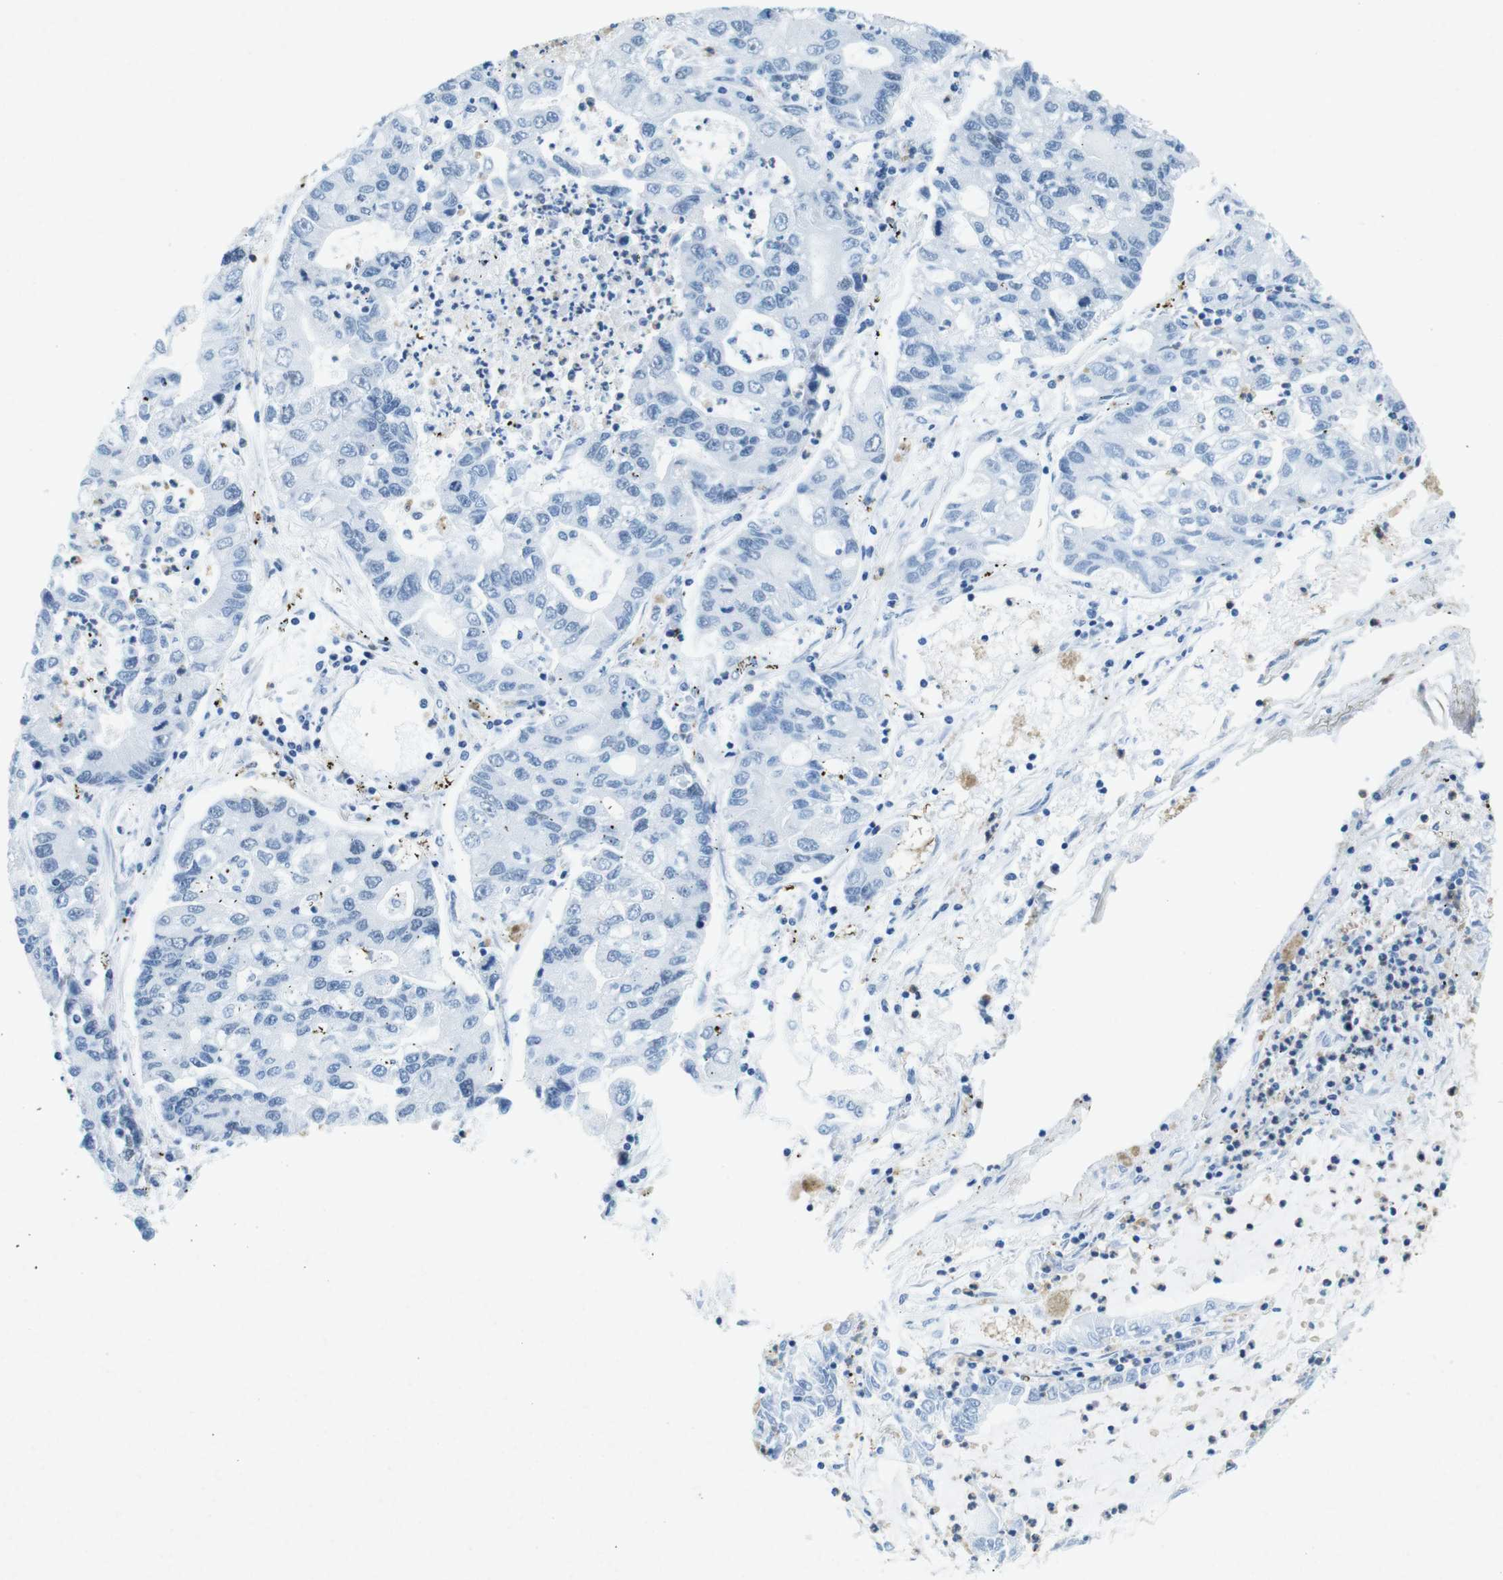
{"staining": {"intensity": "negative", "quantity": "none", "location": "none"}, "tissue": "lung cancer", "cell_type": "Tumor cells", "image_type": "cancer", "snomed": [{"axis": "morphology", "description": "Adenocarcinoma, NOS"}, {"axis": "topography", "description": "Lung"}], "caption": "This is an IHC histopathology image of lung cancer (adenocarcinoma). There is no staining in tumor cells.", "gene": "CTAG1B", "patient": {"sex": "female", "age": 51}}